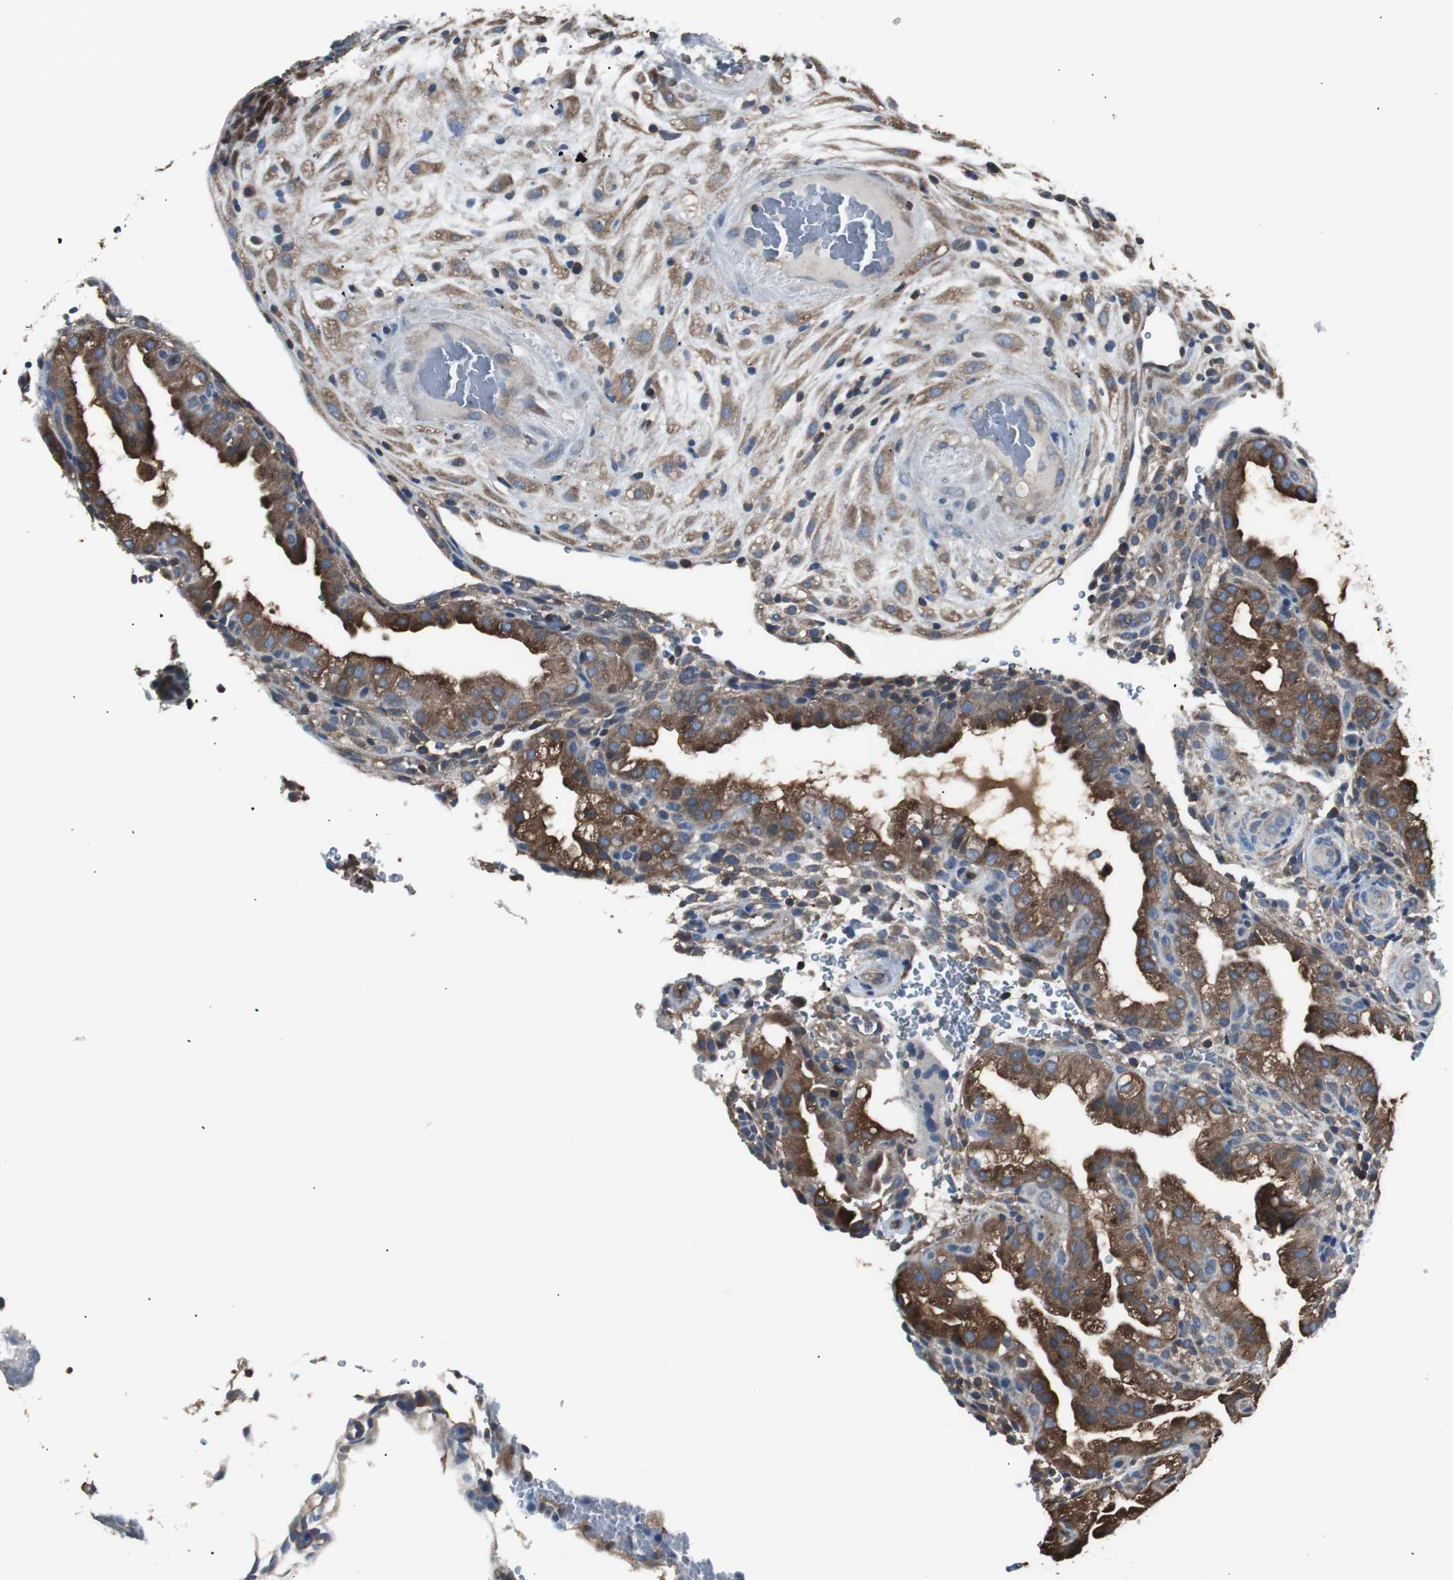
{"staining": {"intensity": "moderate", "quantity": ">75%", "location": "cytoplasmic/membranous"}, "tissue": "placenta", "cell_type": "Decidual cells", "image_type": "normal", "snomed": [{"axis": "morphology", "description": "Normal tissue, NOS"}, {"axis": "topography", "description": "Placenta"}], "caption": "Immunohistochemical staining of benign human placenta demonstrates moderate cytoplasmic/membranous protein expression in about >75% of decidual cells. (Brightfield microscopy of DAB IHC at high magnification).", "gene": "CAPNS1", "patient": {"sex": "female", "age": 19}}